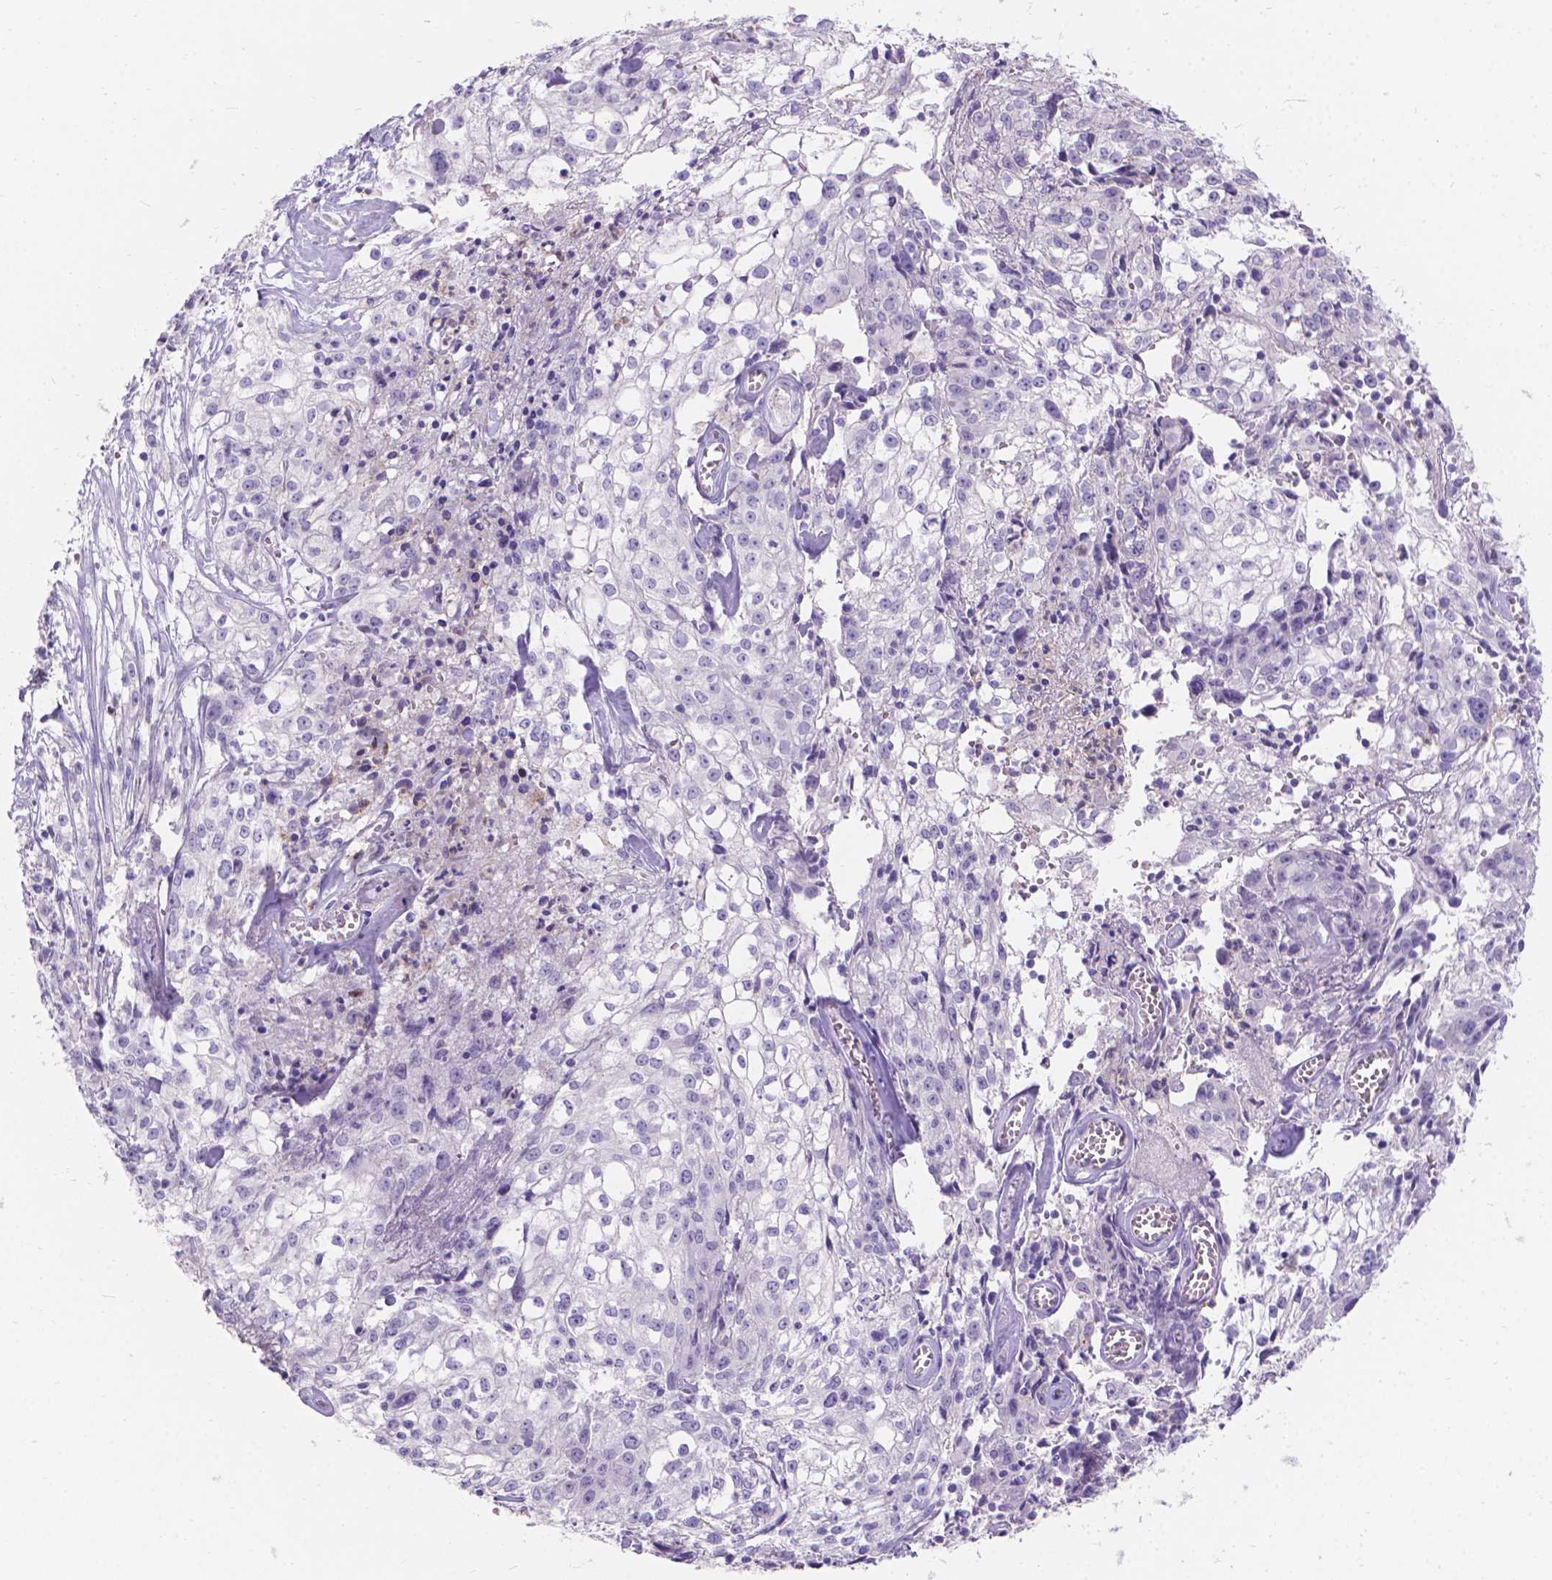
{"staining": {"intensity": "negative", "quantity": "none", "location": "none"}, "tissue": "cervical cancer", "cell_type": "Tumor cells", "image_type": "cancer", "snomed": [{"axis": "morphology", "description": "Squamous cell carcinoma, NOS"}, {"axis": "topography", "description": "Cervix"}], "caption": "Tumor cells are negative for brown protein staining in squamous cell carcinoma (cervical).", "gene": "GNRHR", "patient": {"sex": "female", "age": 85}}